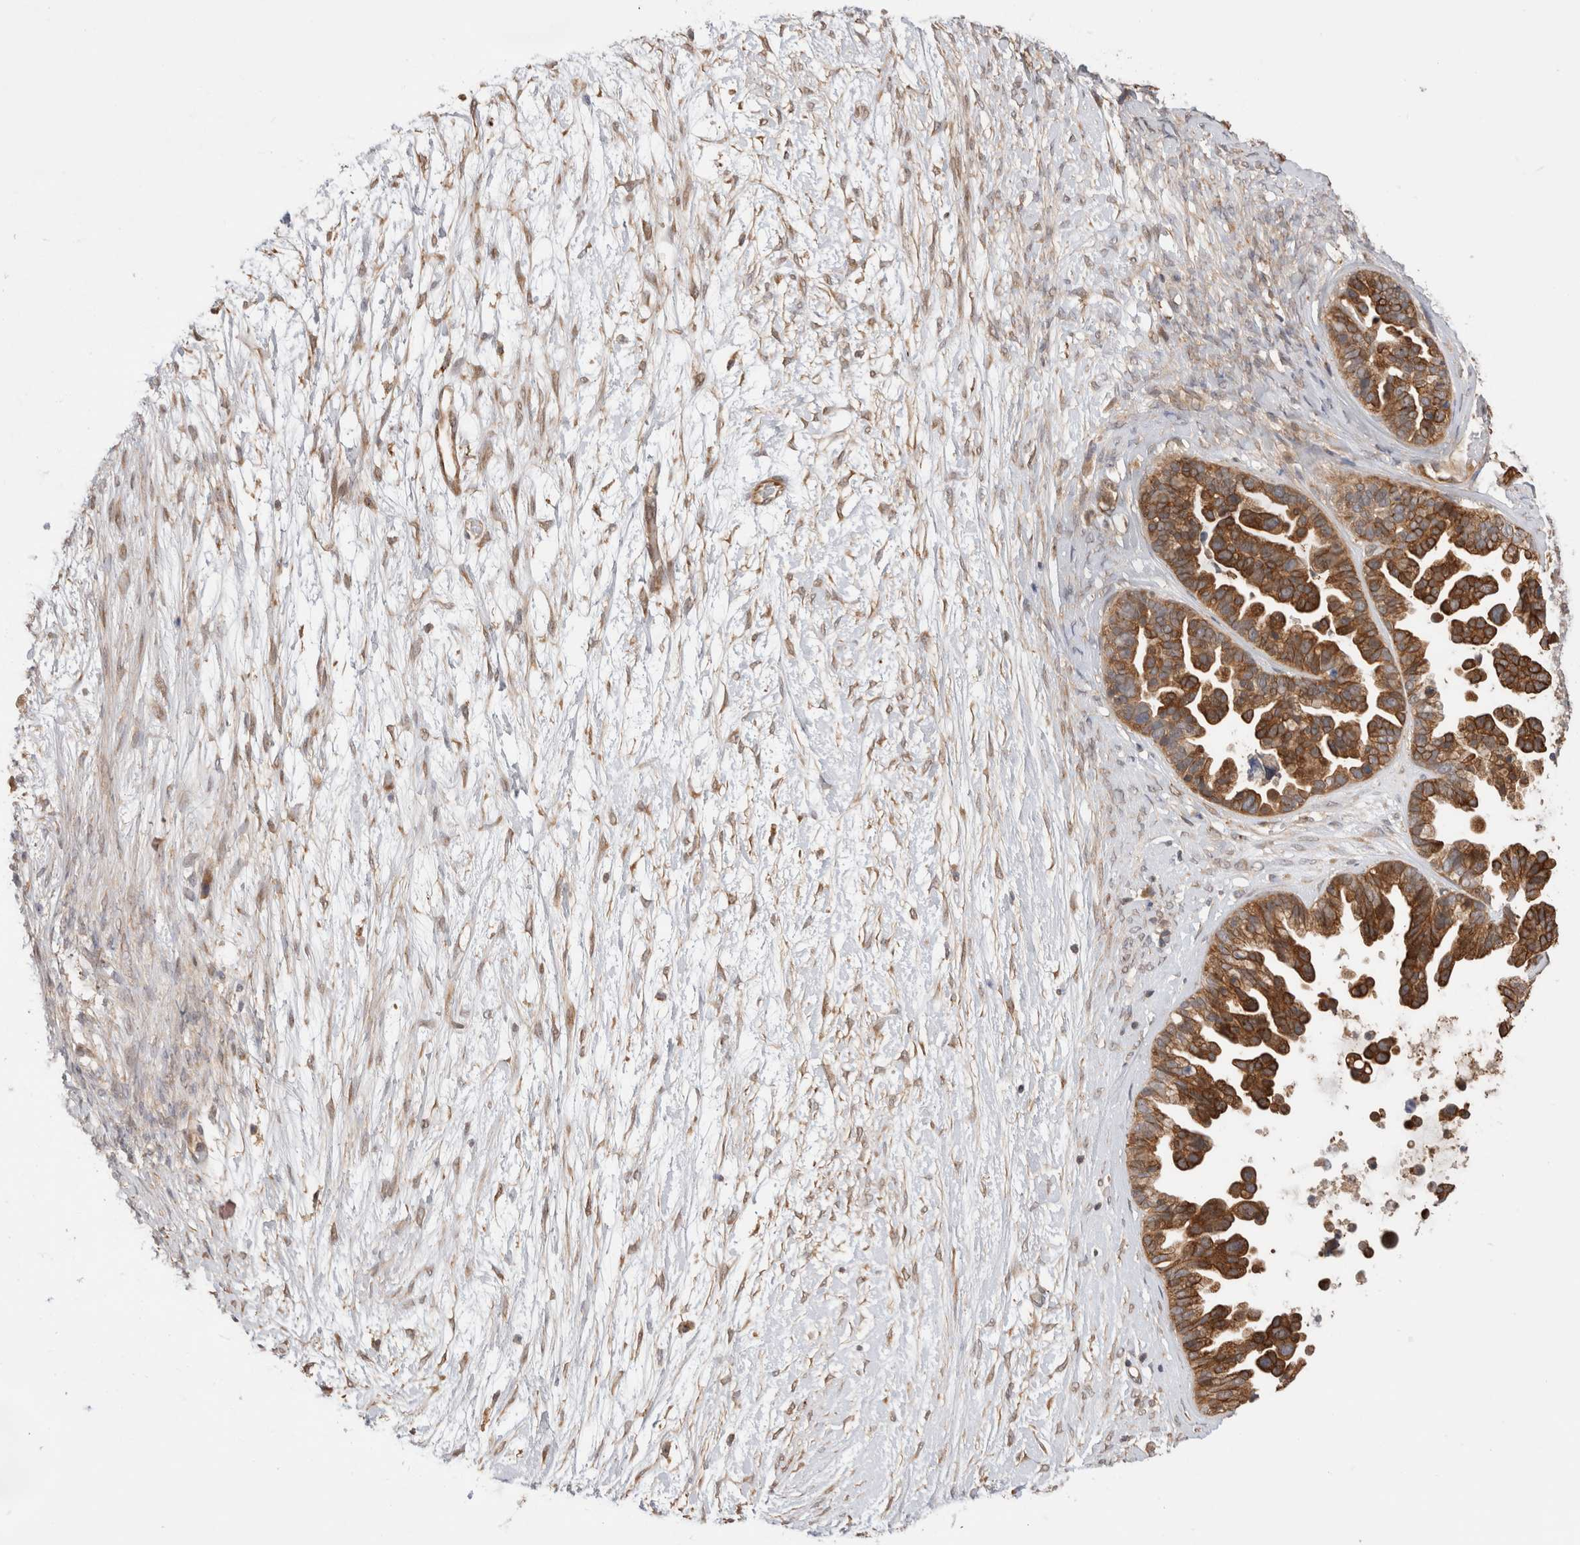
{"staining": {"intensity": "strong", "quantity": ">75%", "location": "cytoplasmic/membranous"}, "tissue": "ovarian cancer", "cell_type": "Tumor cells", "image_type": "cancer", "snomed": [{"axis": "morphology", "description": "Cystadenocarcinoma, serous, NOS"}, {"axis": "topography", "description": "Ovary"}], "caption": "Immunohistochemical staining of human ovarian serous cystadenocarcinoma shows strong cytoplasmic/membranous protein expression in approximately >75% of tumor cells. The protein of interest is stained brown, and the nuclei are stained in blue (DAB (3,3'-diaminobenzidine) IHC with brightfield microscopy, high magnification).", "gene": "VPS28", "patient": {"sex": "female", "age": 56}}